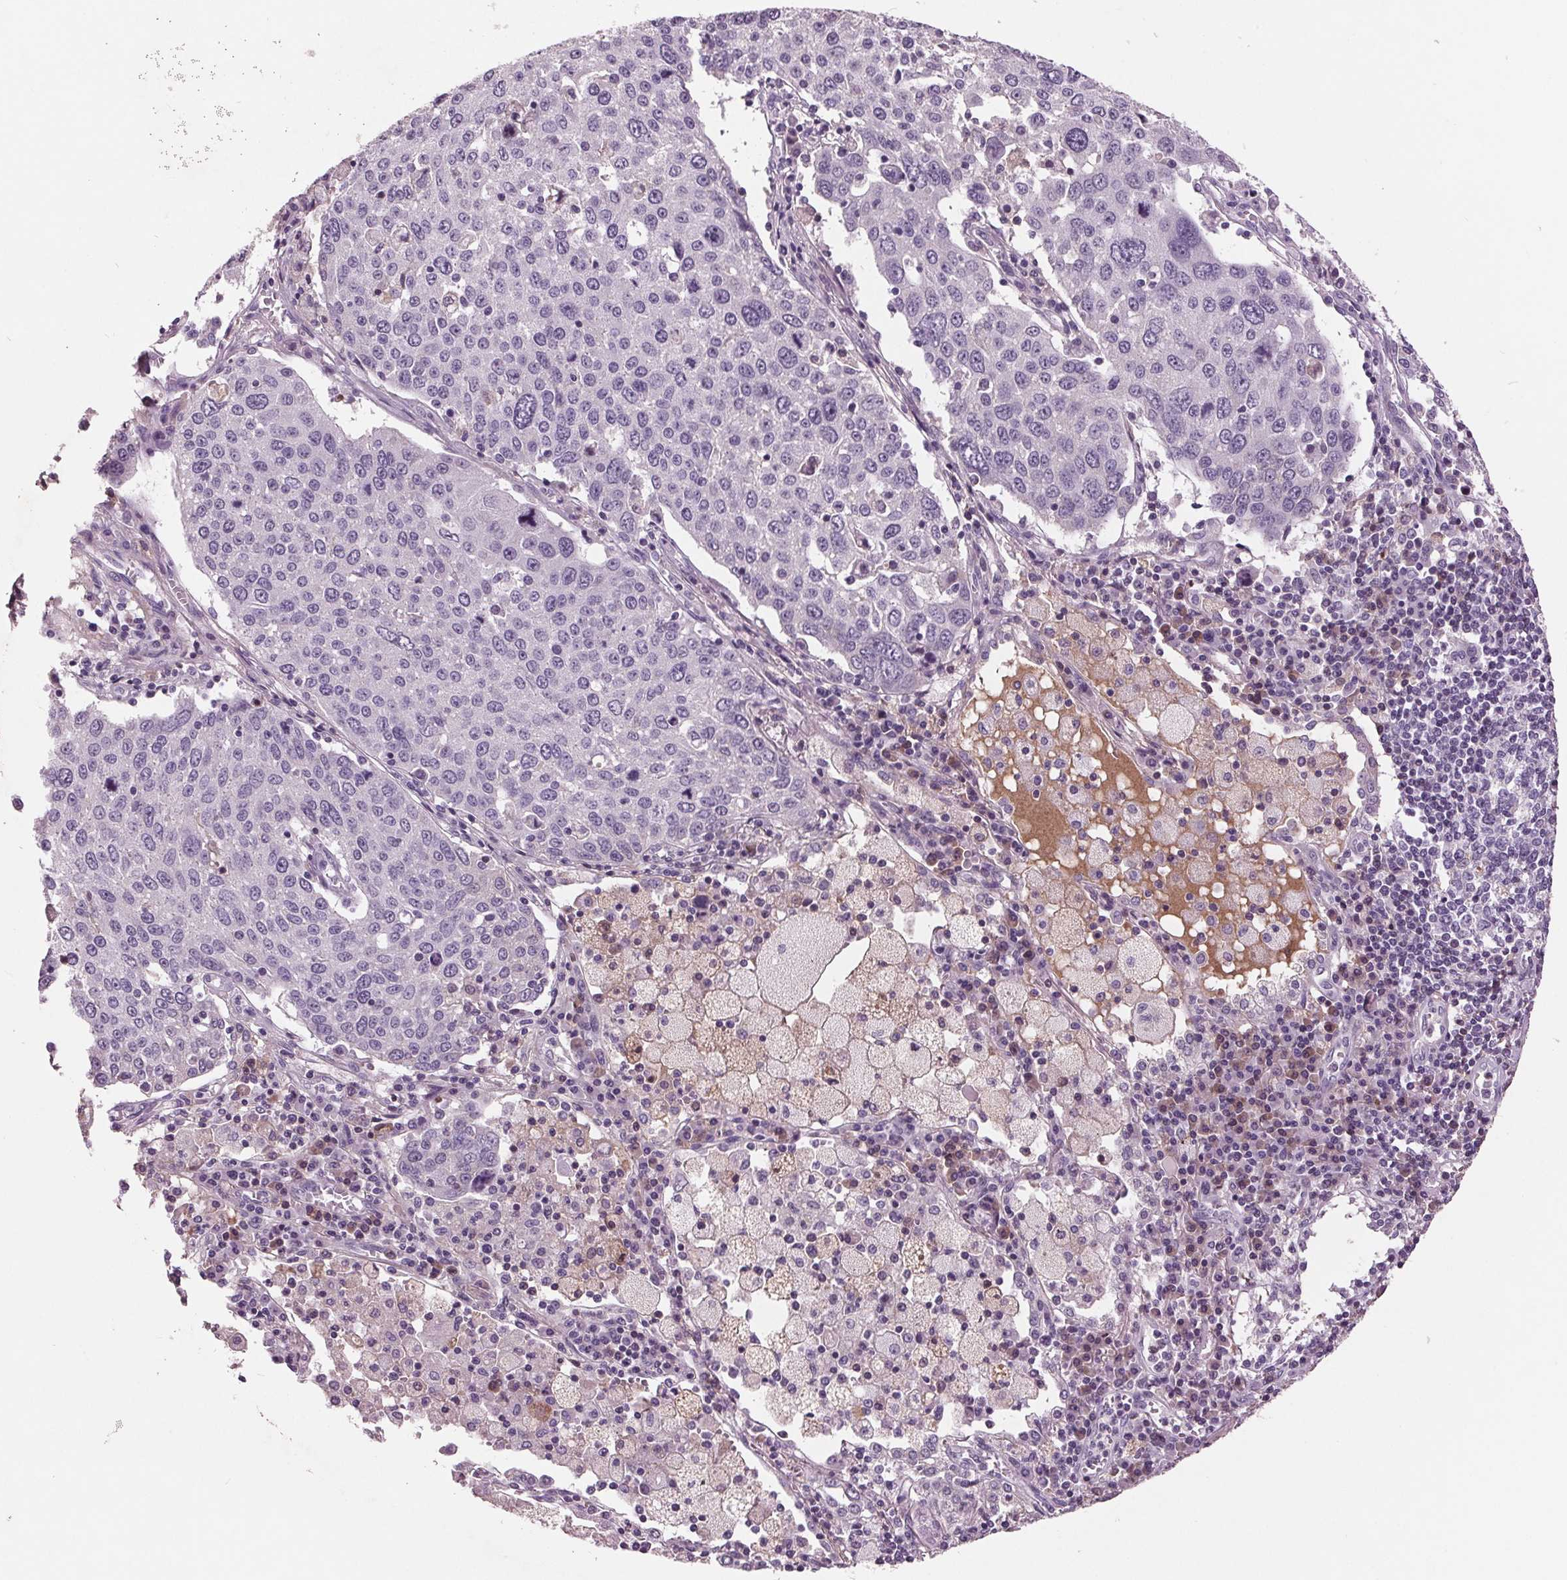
{"staining": {"intensity": "negative", "quantity": "none", "location": "none"}, "tissue": "lung cancer", "cell_type": "Tumor cells", "image_type": "cancer", "snomed": [{"axis": "morphology", "description": "Squamous cell carcinoma, NOS"}, {"axis": "topography", "description": "Lung"}], "caption": "Human lung squamous cell carcinoma stained for a protein using IHC displays no expression in tumor cells.", "gene": "C6", "patient": {"sex": "male", "age": 65}}